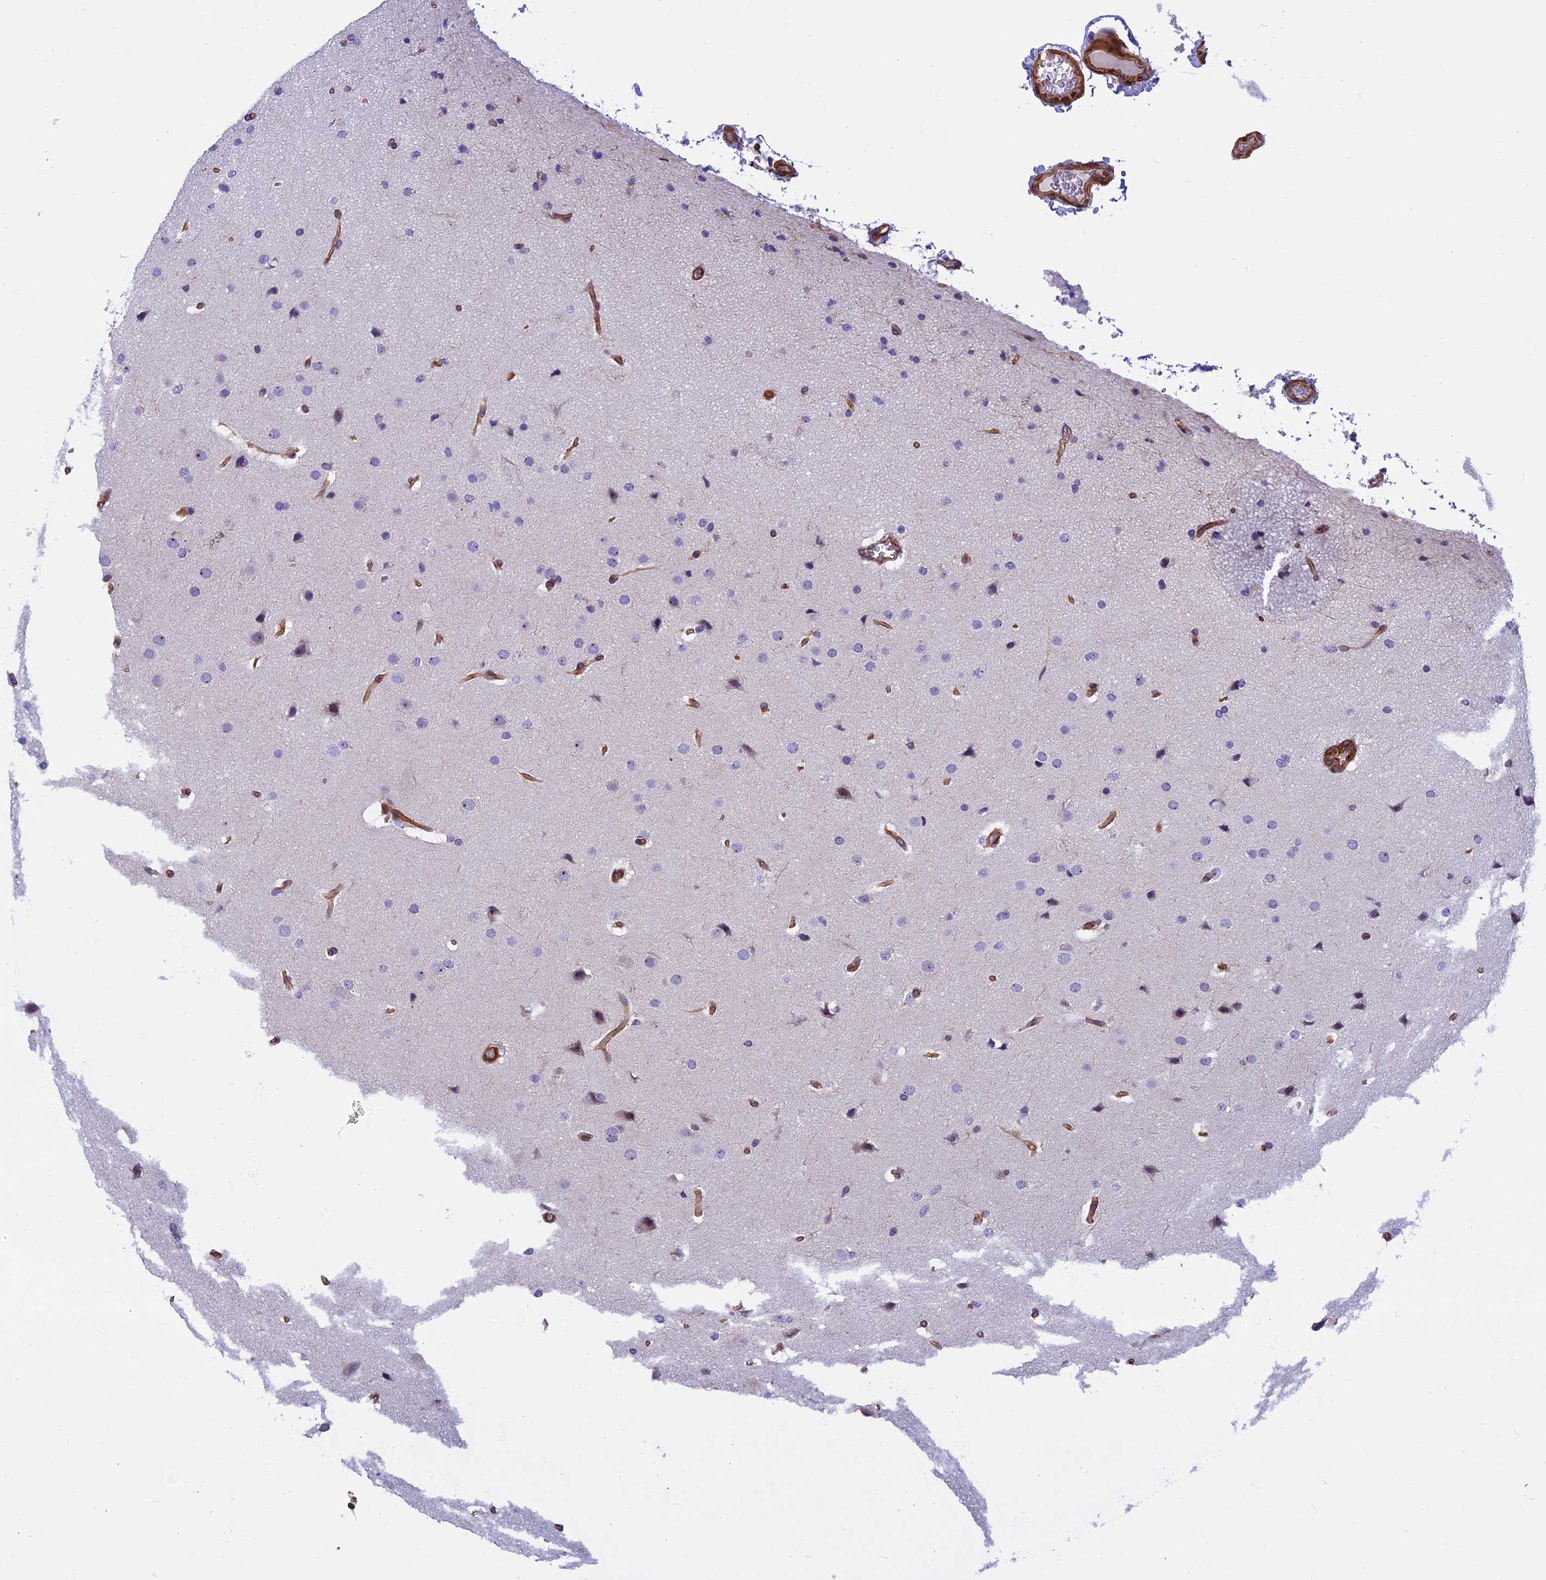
{"staining": {"intensity": "negative", "quantity": "none", "location": "none"}, "tissue": "glioma", "cell_type": "Tumor cells", "image_type": "cancer", "snomed": [{"axis": "morphology", "description": "Glioma, malignant, Low grade"}, {"axis": "topography", "description": "Brain"}], "caption": "Tumor cells are negative for protein expression in human malignant low-grade glioma. (DAB (3,3'-diaminobenzidine) immunohistochemistry, high magnification).", "gene": "EHBP1L1", "patient": {"sex": "female", "age": 37}}